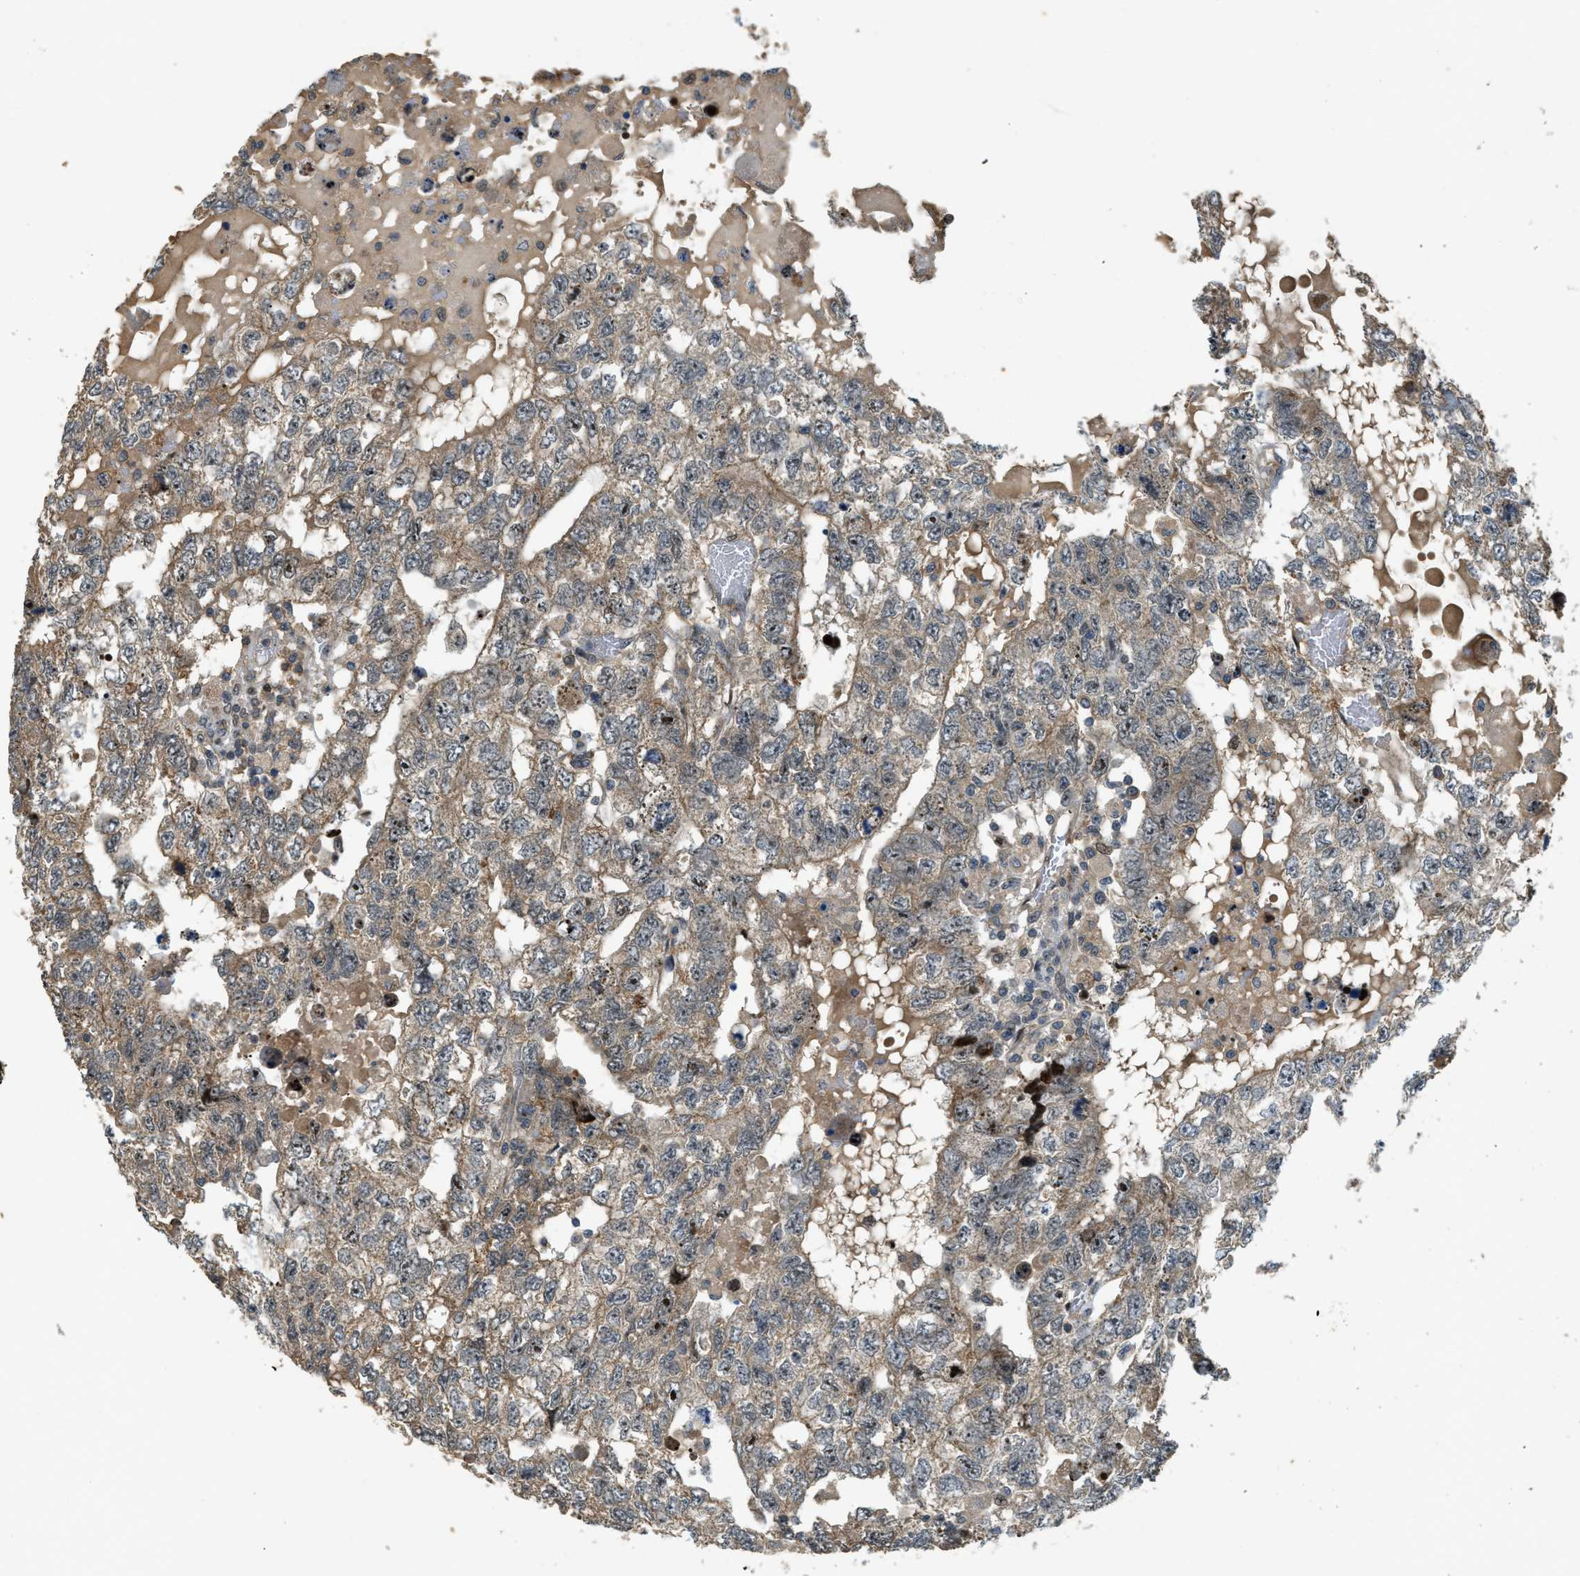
{"staining": {"intensity": "moderate", "quantity": "25%-75%", "location": "nuclear"}, "tissue": "testis cancer", "cell_type": "Tumor cells", "image_type": "cancer", "snomed": [{"axis": "morphology", "description": "Carcinoma, Embryonal, NOS"}, {"axis": "topography", "description": "Testis"}], "caption": "An immunohistochemistry (IHC) micrograph of neoplastic tissue is shown. Protein staining in brown highlights moderate nuclear positivity in embryonal carcinoma (testis) within tumor cells.", "gene": "TRAPPC14", "patient": {"sex": "male", "age": 36}}